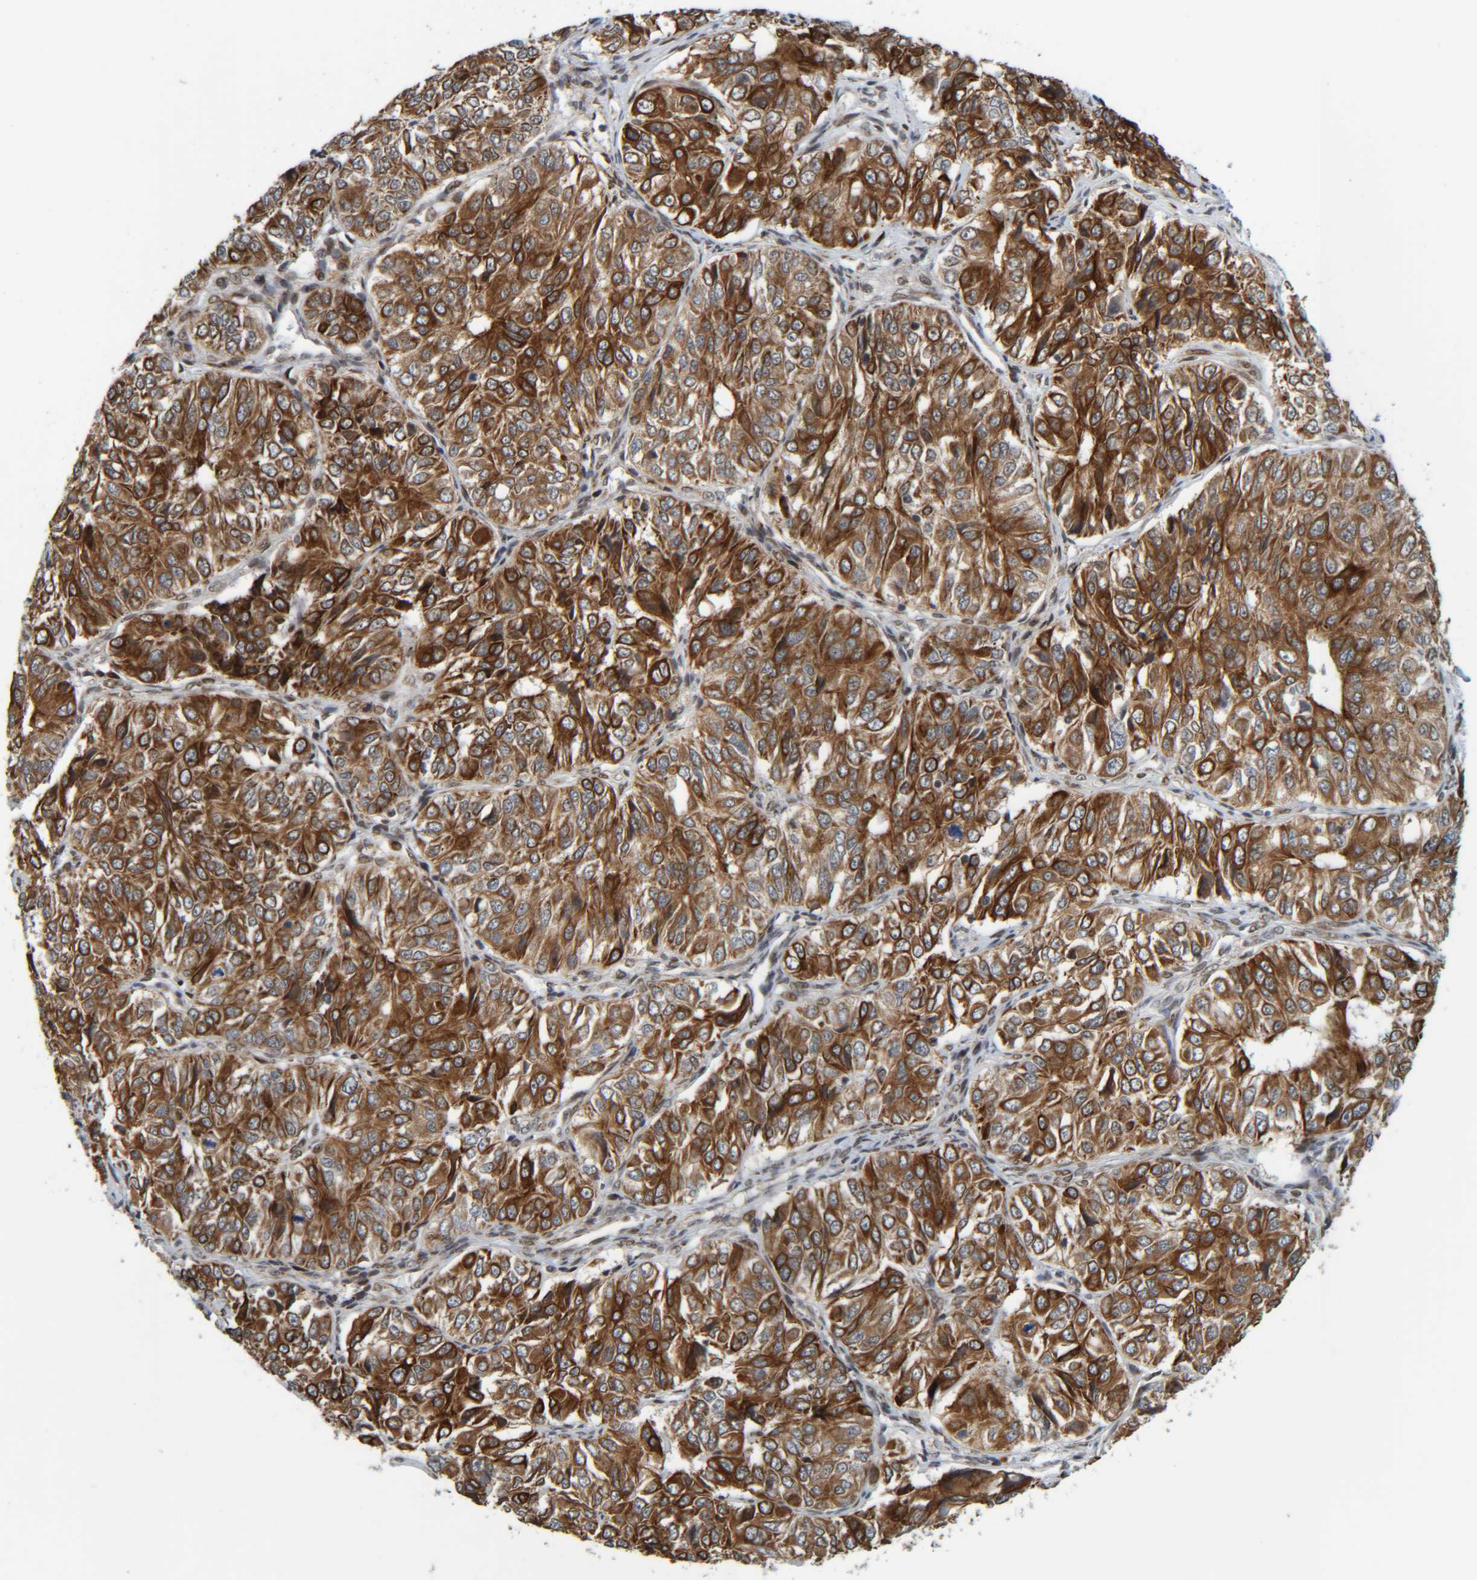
{"staining": {"intensity": "strong", "quantity": ">75%", "location": "cytoplasmic/membranous"}, "tissue": "ovarian cancer", "cell_type": "Tumor cells", "image_type": "cancer", "snomed": [{"axis": "morphology", "description": "Carcinoma, endometroid"}, {"axis": "topography", "description": "Ovary"}], "caption": "A high amount of strong cytoplasmic/membranous positivity is appreciated in approximately >75% of tumor cells in ovarian cancer (endometroid carcinoma) tissue. The protein is shown in brown color, while the nuclei are stained blue.", "gene": "CCDC57", "patient": {"sex": "female", "age": 51}}